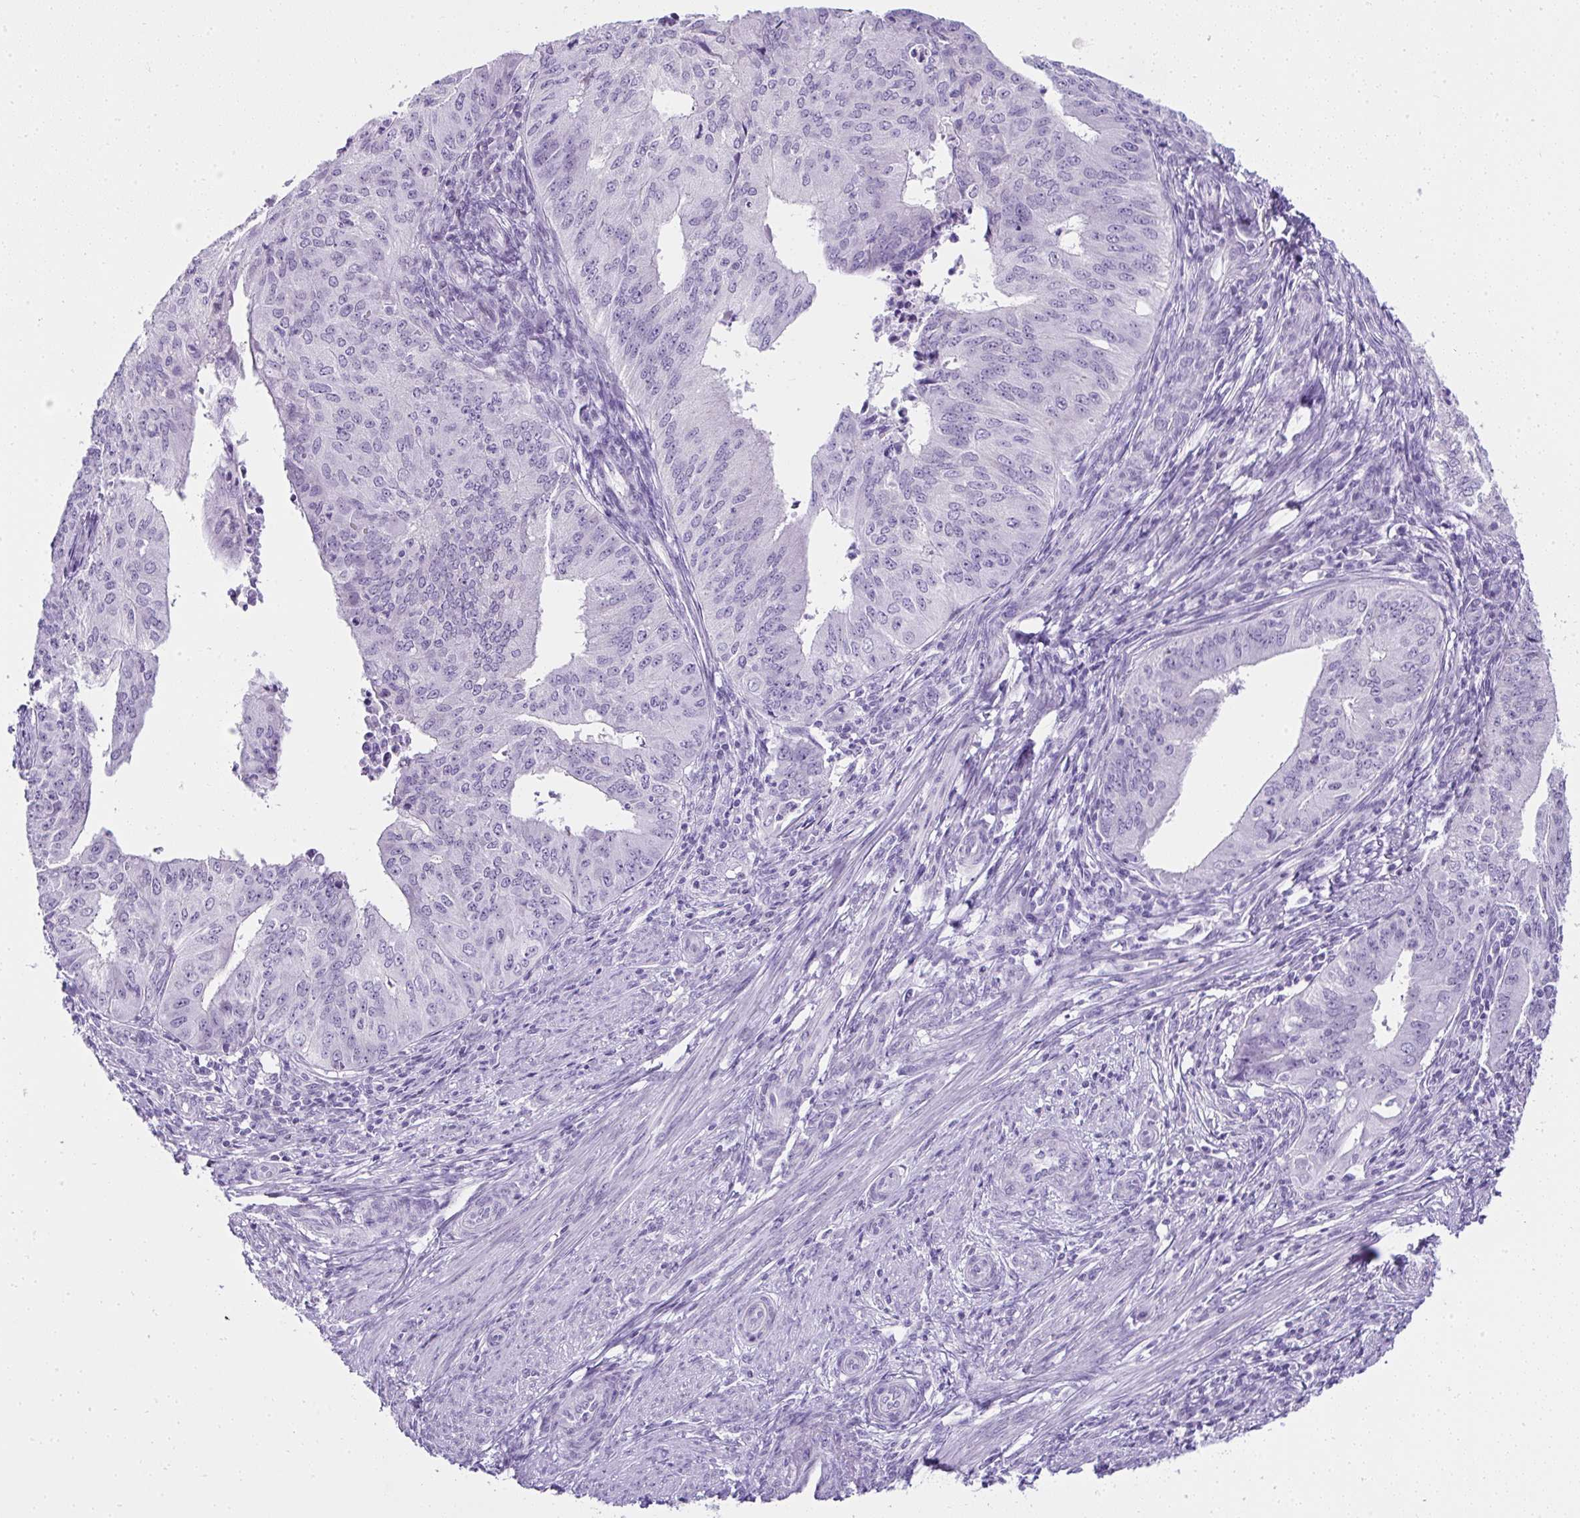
{"staining": {"intensity": "moderate", "quantity": "<25%", "location": "cytoplasmic/membranous"}, "tissue": "endometrial cancer", "cell_type": "Tumor cells", "image_type": "cancer", "snomed": [{"axis": "morphology", "description": "Adenocarcinoma, NOS"}, {"axis": "topography", "description": "Endometrium"}], "caption": "Immunohistochemical staining of adenocarcinoma (endometrial) shows low levels of moderate cytoplasmic/membranous expression in approximately <25% of tumor cells. (IHC, brightfield microscopy, high magnification).", "gene": "RNF183", "patient": {"sex": "female", "age": 50}}